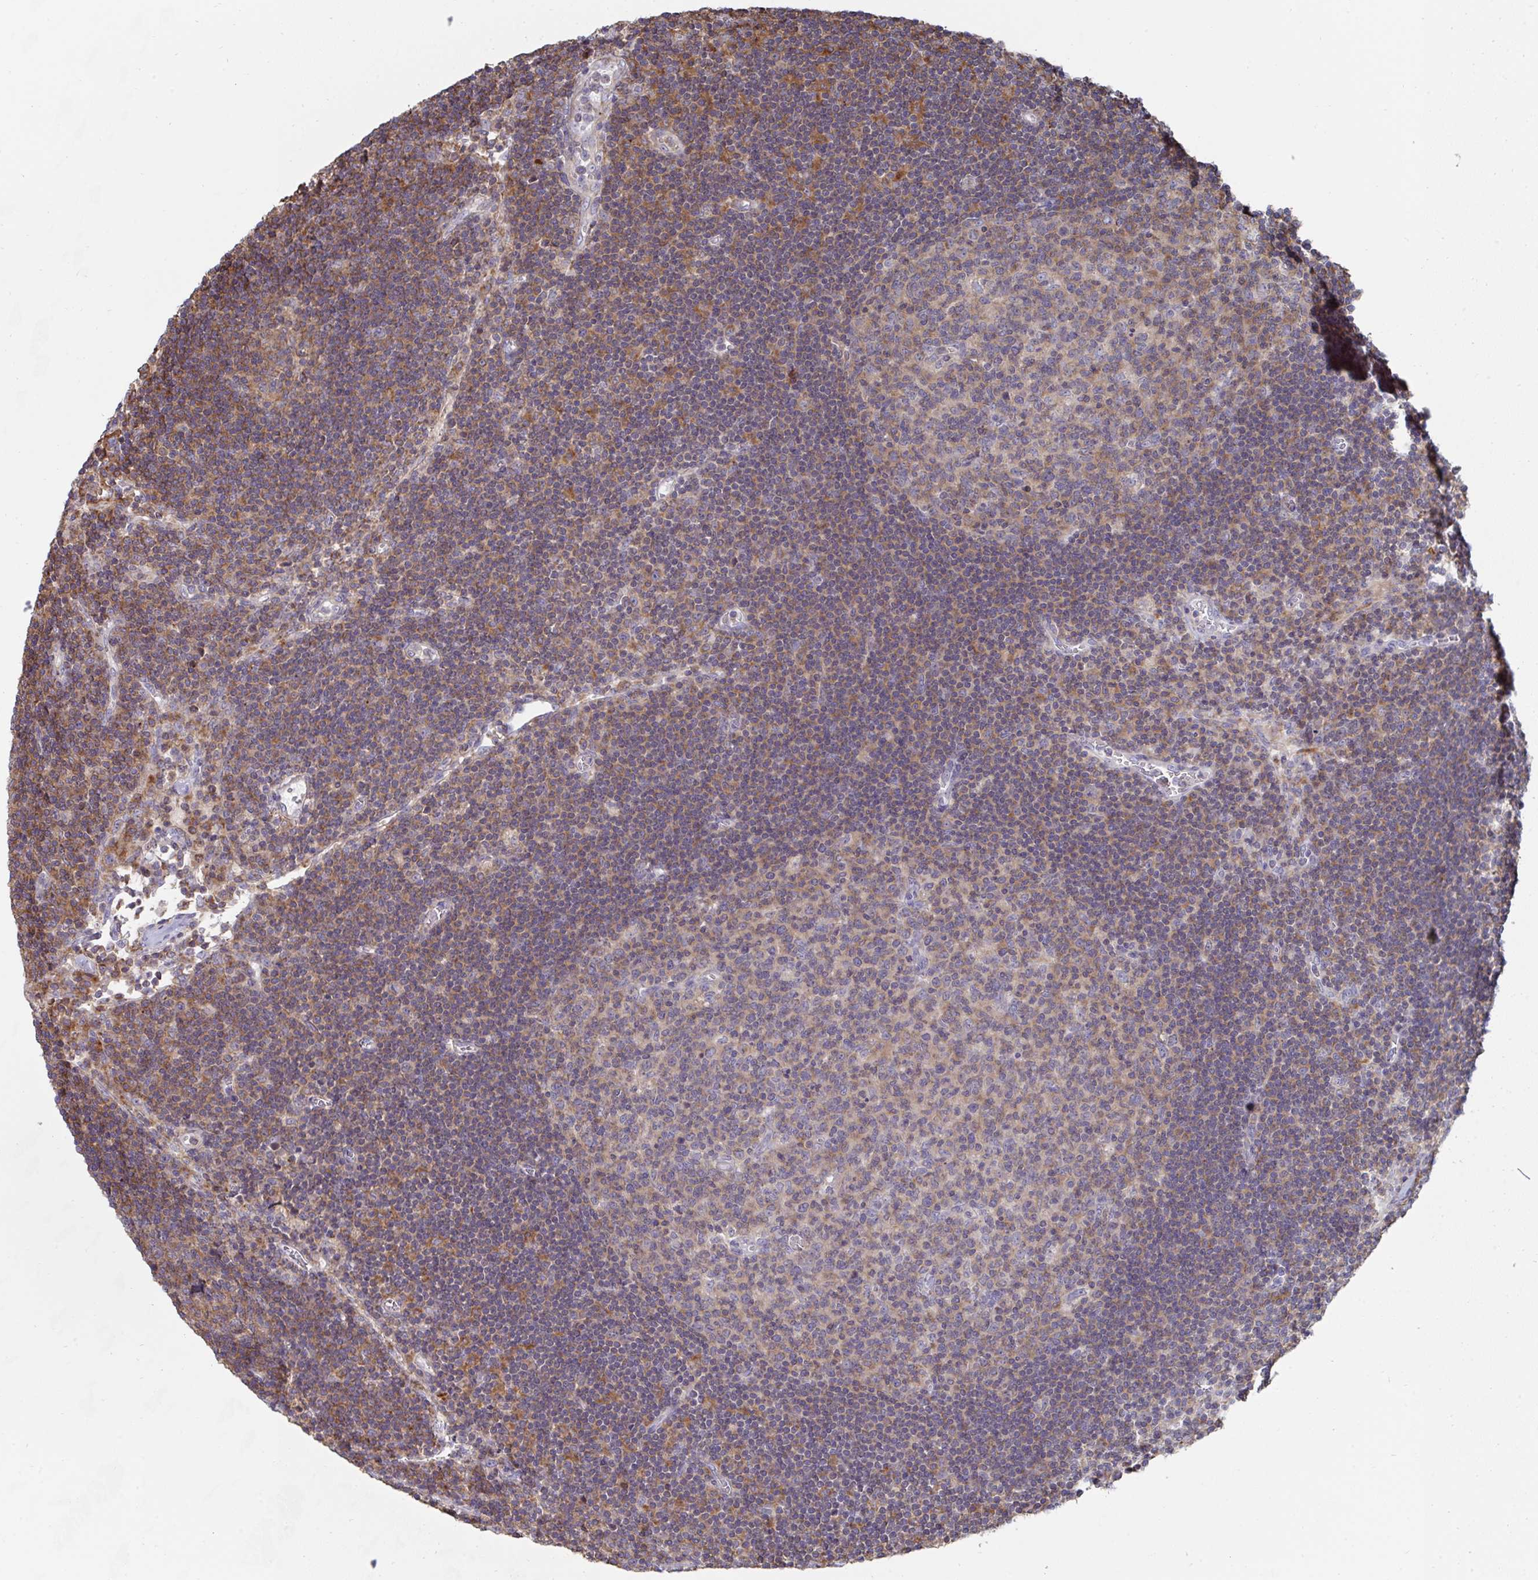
{"staining": {"intensity": "weak", "quantity": ">75%", "location": "cytoplasmic/membranous"}, "tissue": "lymph node", "cell_type": "Germinal center cells", "image_type": "normal", "snomed": [{"axis": "morphology", "description": "Normal tissue, NOS"}, {"axis": "topography", "description": "Lymph node"}], "caption": "This is a photomicrograph of immunohistochemistry (IHC) staining of normal lymph node, which shows weak expression in the cytoplasmic/membranous of germinal center cells.", "gene": "DZANK1", "patient": {"sex": "male", "age": 67}}